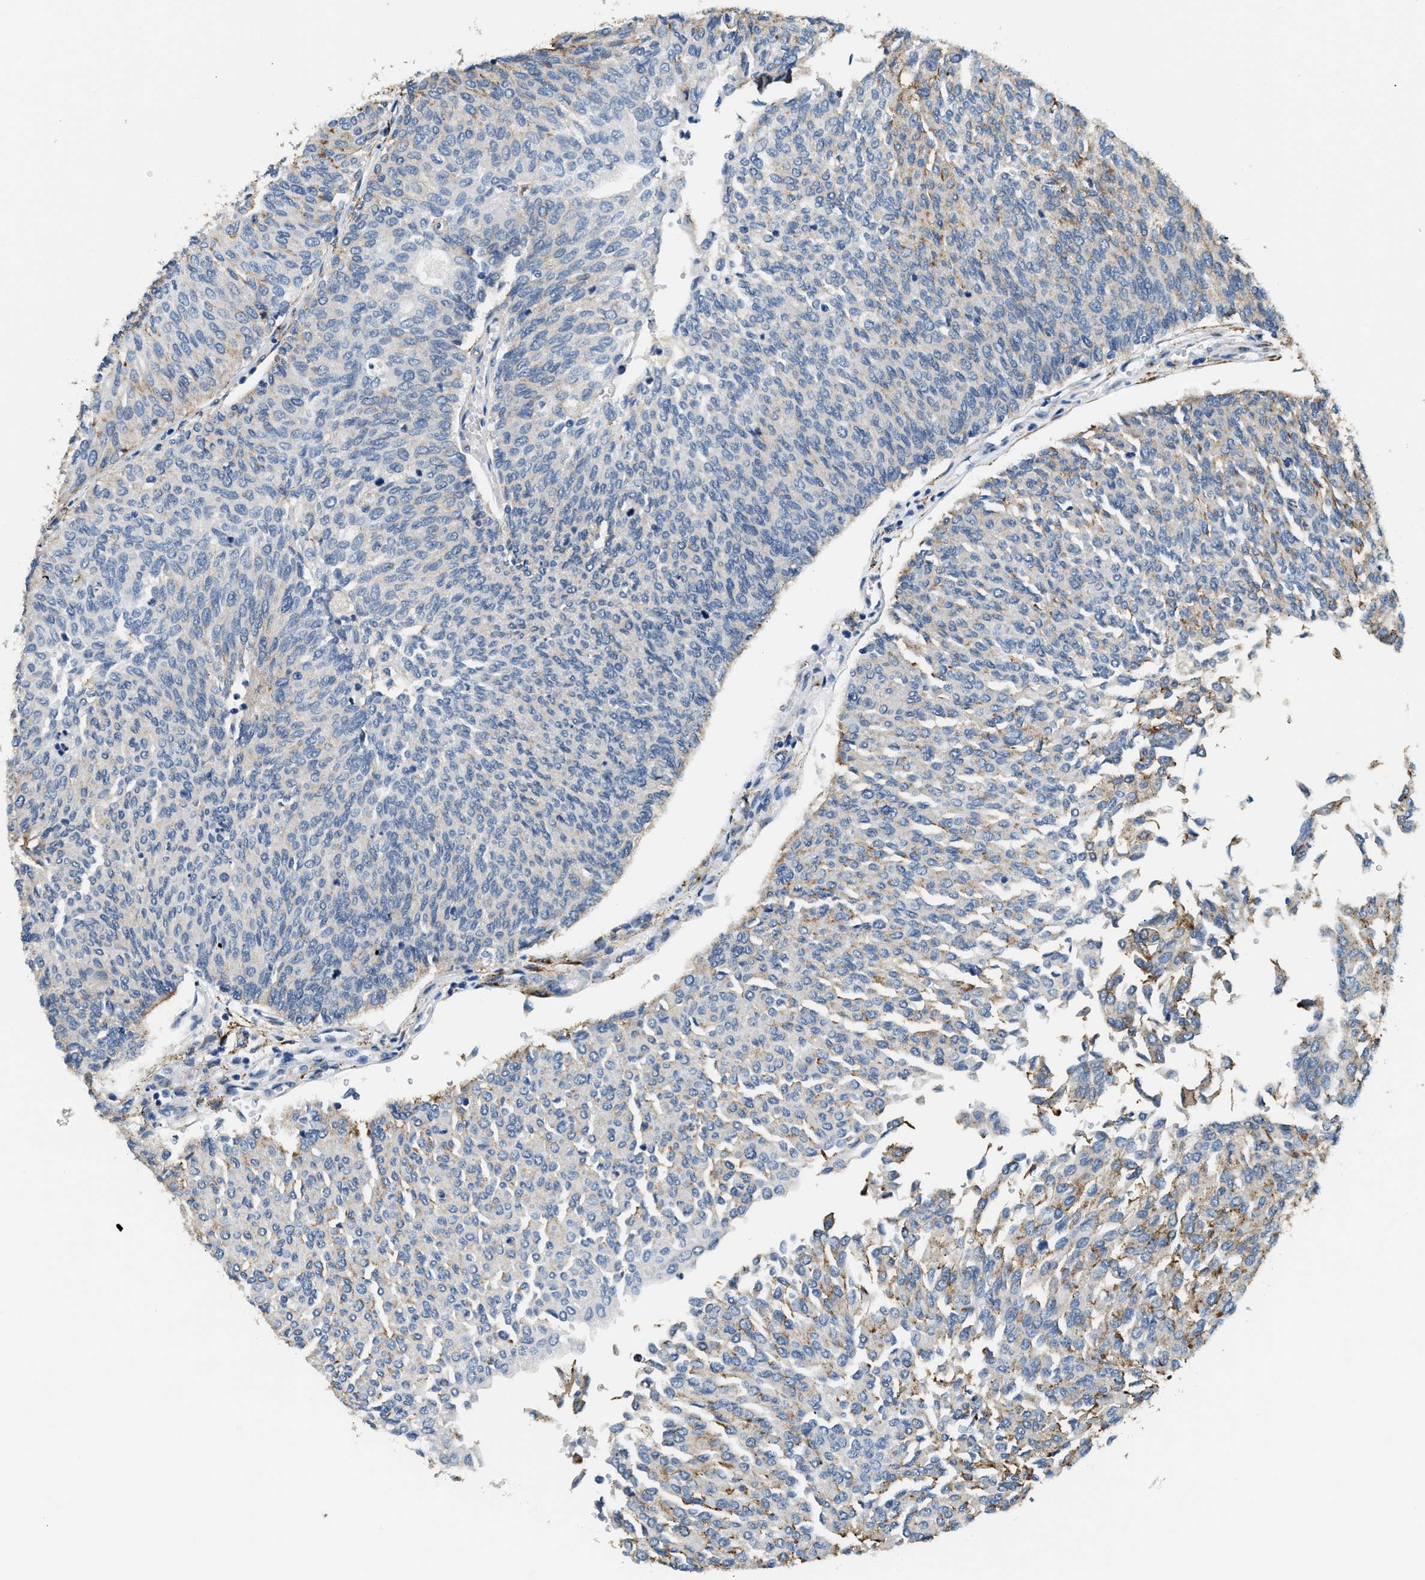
{"staining": {"intensity": "moderate", "quantity": "<25%", "location": "cytoplasmic/membranous"}, "tissue": "urothelial cancer", "cell_type": "Tumor cells", "image_type": "cancer", "snomed": [{"axis": "morphology", "description": "Urothelial carcinoma, Low grade"}, {"axis": "topography", "description": "Urinary bladder"}], "caption": "An IHC micrograph of neoplastic tissue is shown. Protein staining in brown labels moderate cytoplasmic/membranous positivity in low-grade urothelial carcinoma within tumor cells.", "gene": "LRP1", "patient": {"sex": "female", "age": 79}}